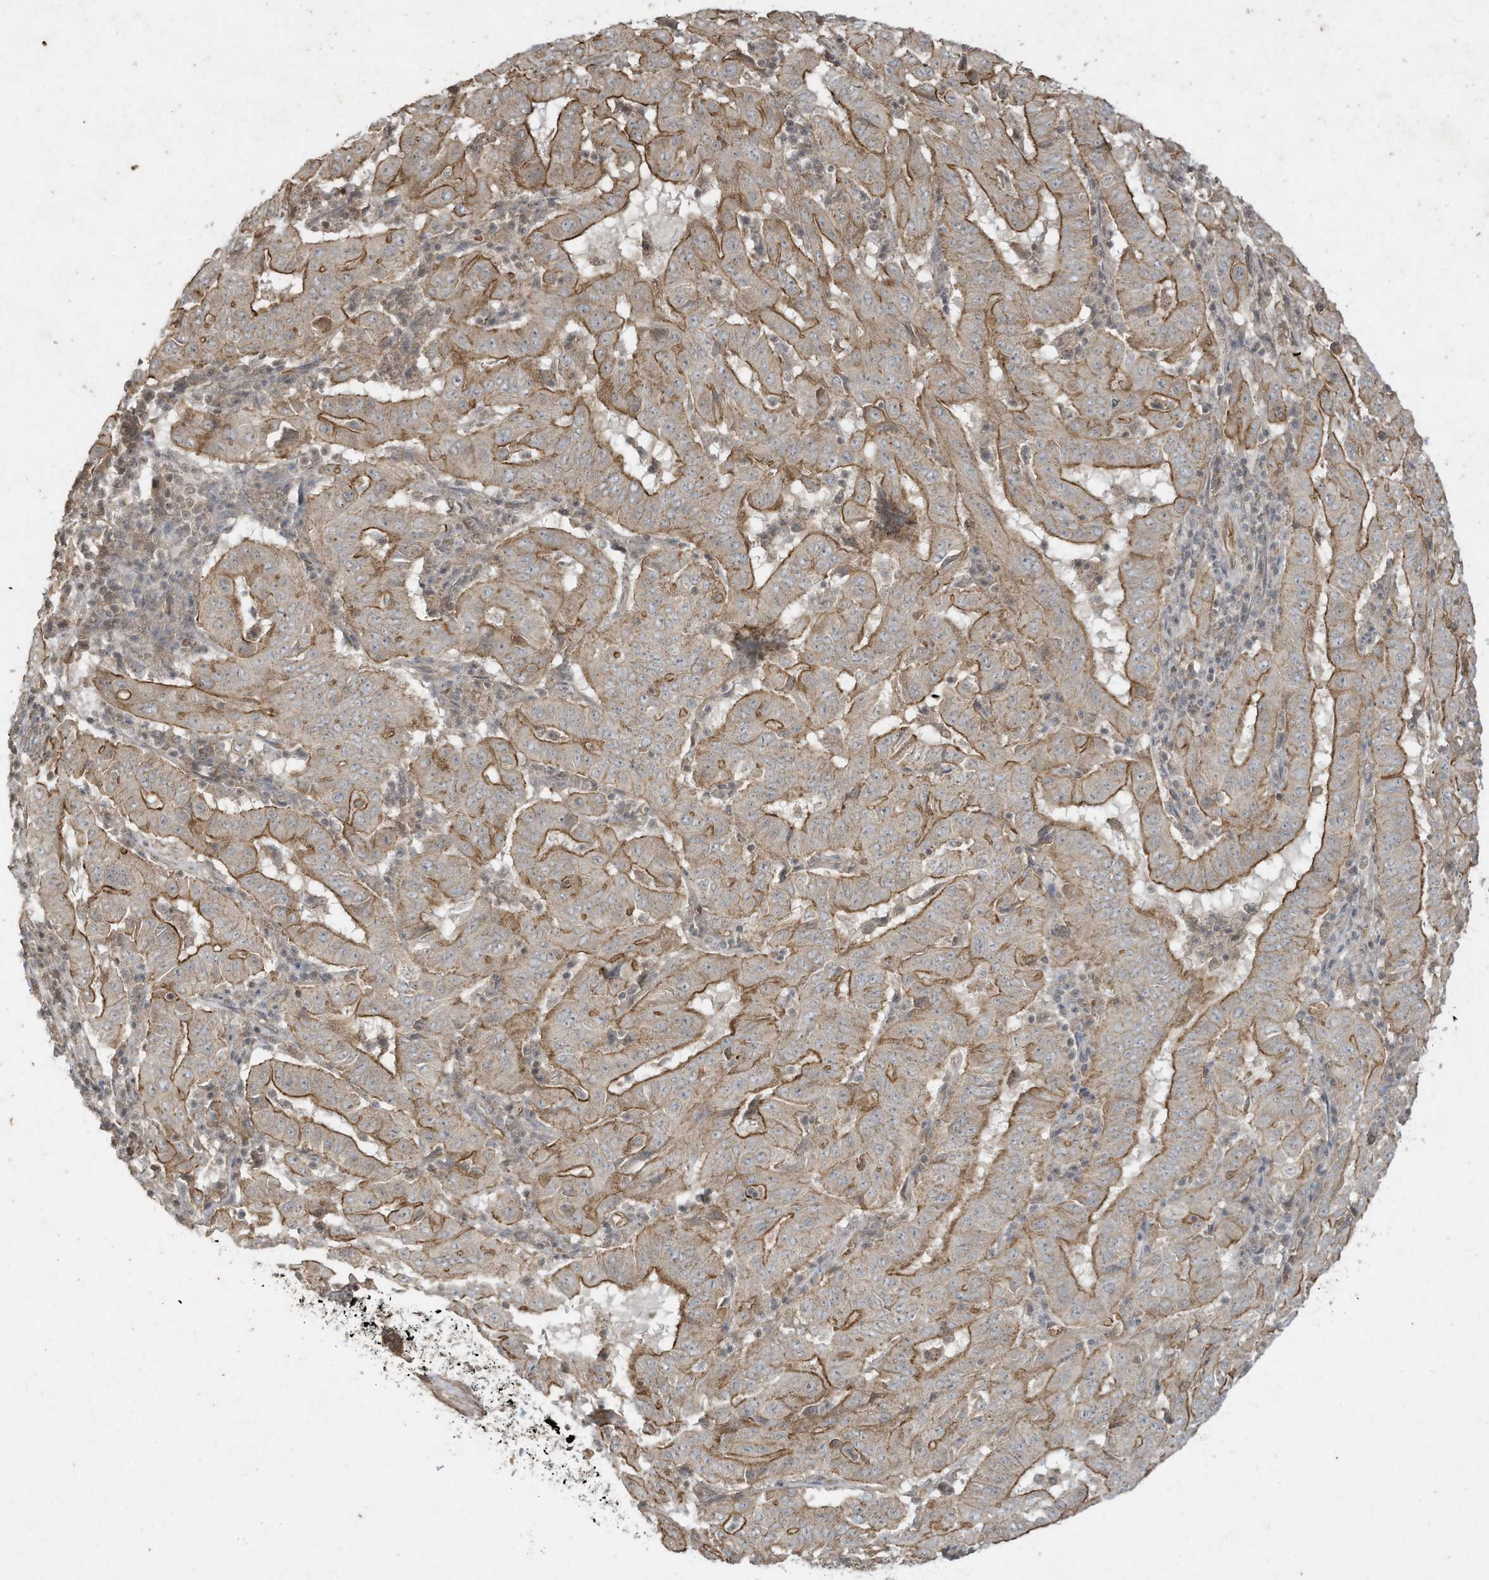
{"staining": {"intensity": "moderate", "quantity": ">75%", "location": "cytoplasmic/membranous"}, "tissue": "pancreatic cancer", "cell_type": "Tumor cells", "image_type": "cancer", "snomed": [{"axis": "morphology", "description": "Adenocarcinoma, NOS"}, {"axis": "topography", "description": "Pancreas"}], "caption": "Protein expression analysis of adenocarcinoma (pancreatic) reveals moderate cytoplasmic/membranous positivity in about >75% of tumor cells.", "gene": "MATN2", "patient": {"sex": "male", "age": 63}}